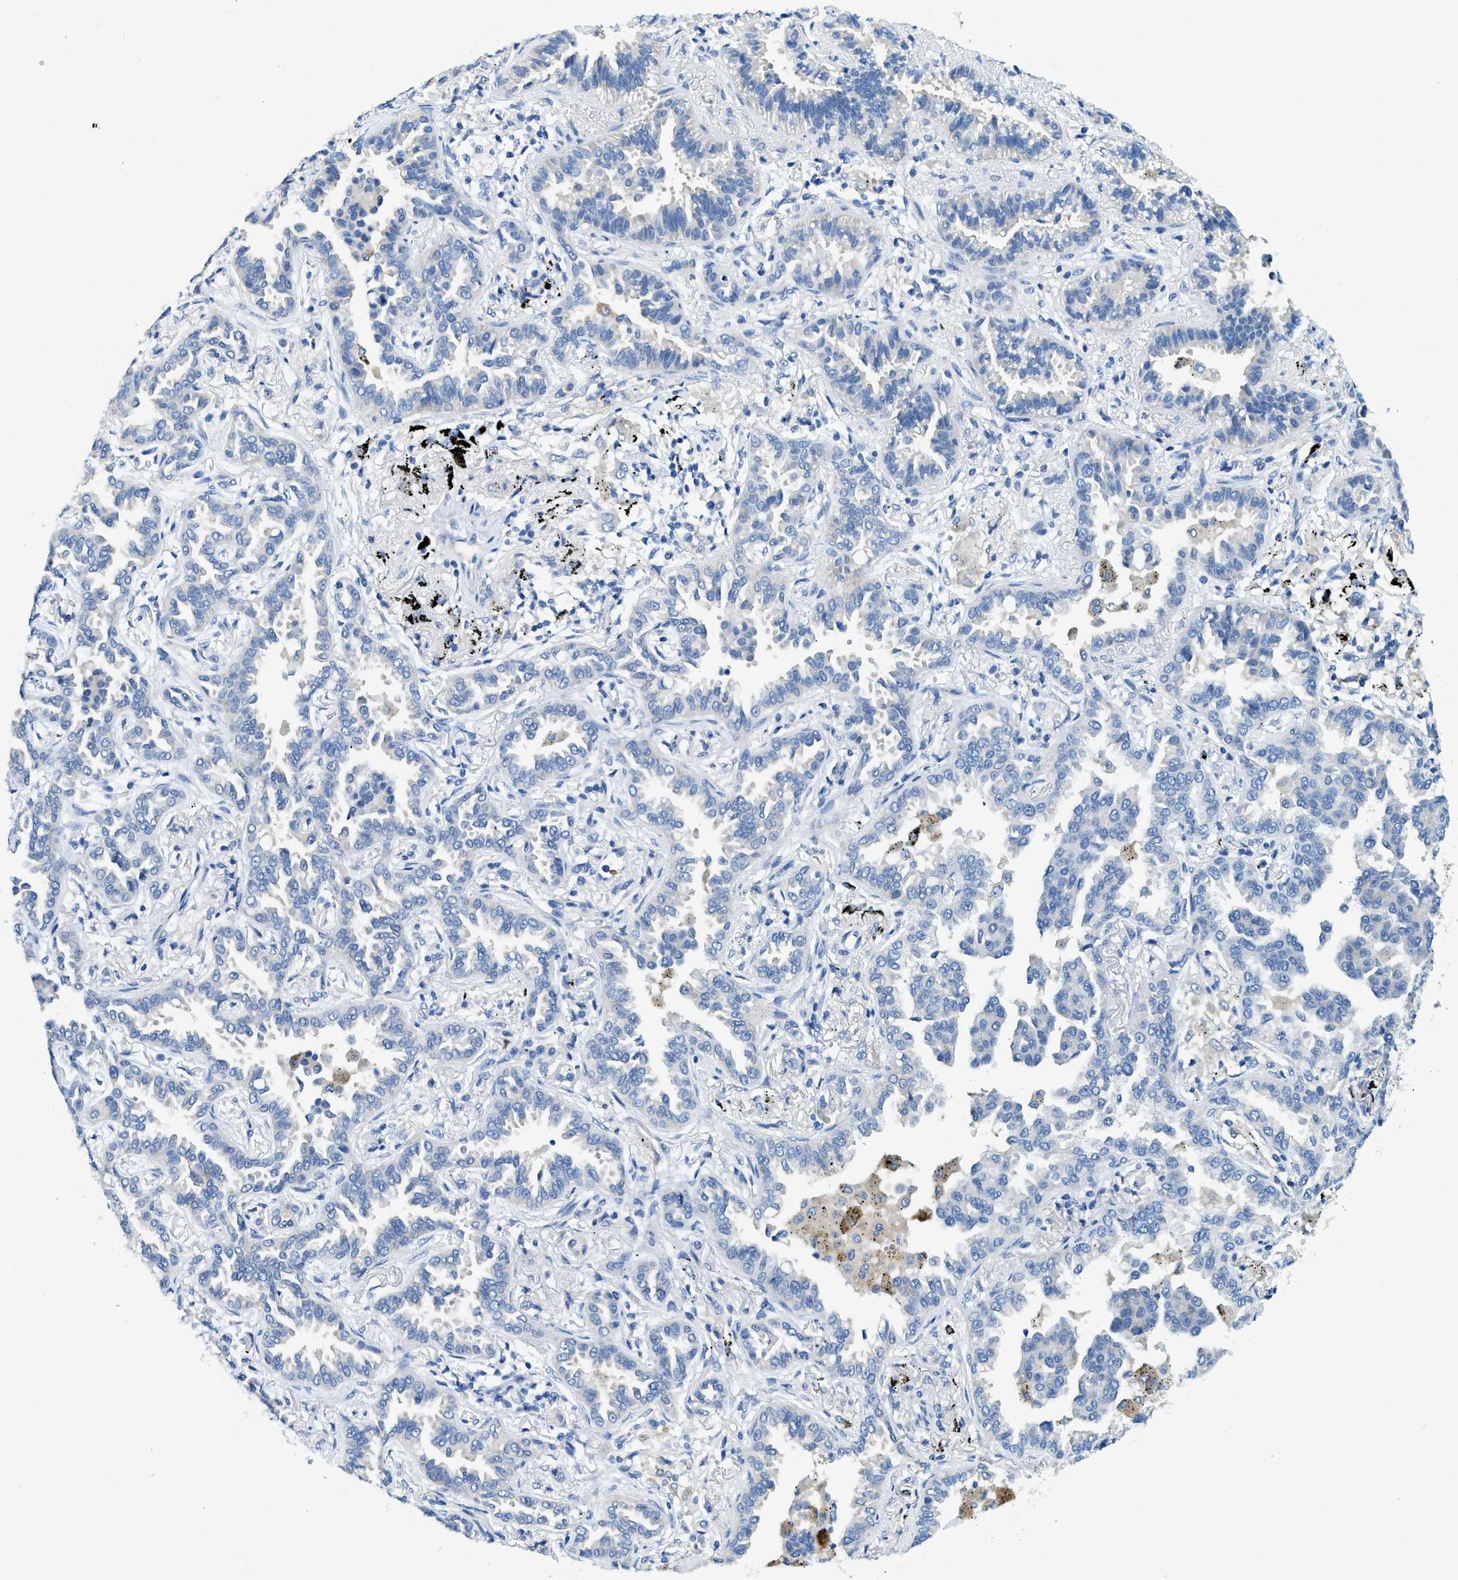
{"staining": {"intensity": "negative", "quantity": "none", "location": "none"}, "tissue": "lung cancer", "cell_type": "Tumor cells", "image_type": "cancer", "snomed": [{"axis": "morphology", "description": "Normal tissue, NOS"}, {"axis": "morphology", "description": "Adenocarcinoma, NOS"}, {"axis": "topography", "description": "Lung"}], "caption": "The IHC image has no significant staining in tumor cells of lung adenocarcinoma tissue.", "gene": "ZDHHC13", "patient": {"sex": "male", "age": 59}}